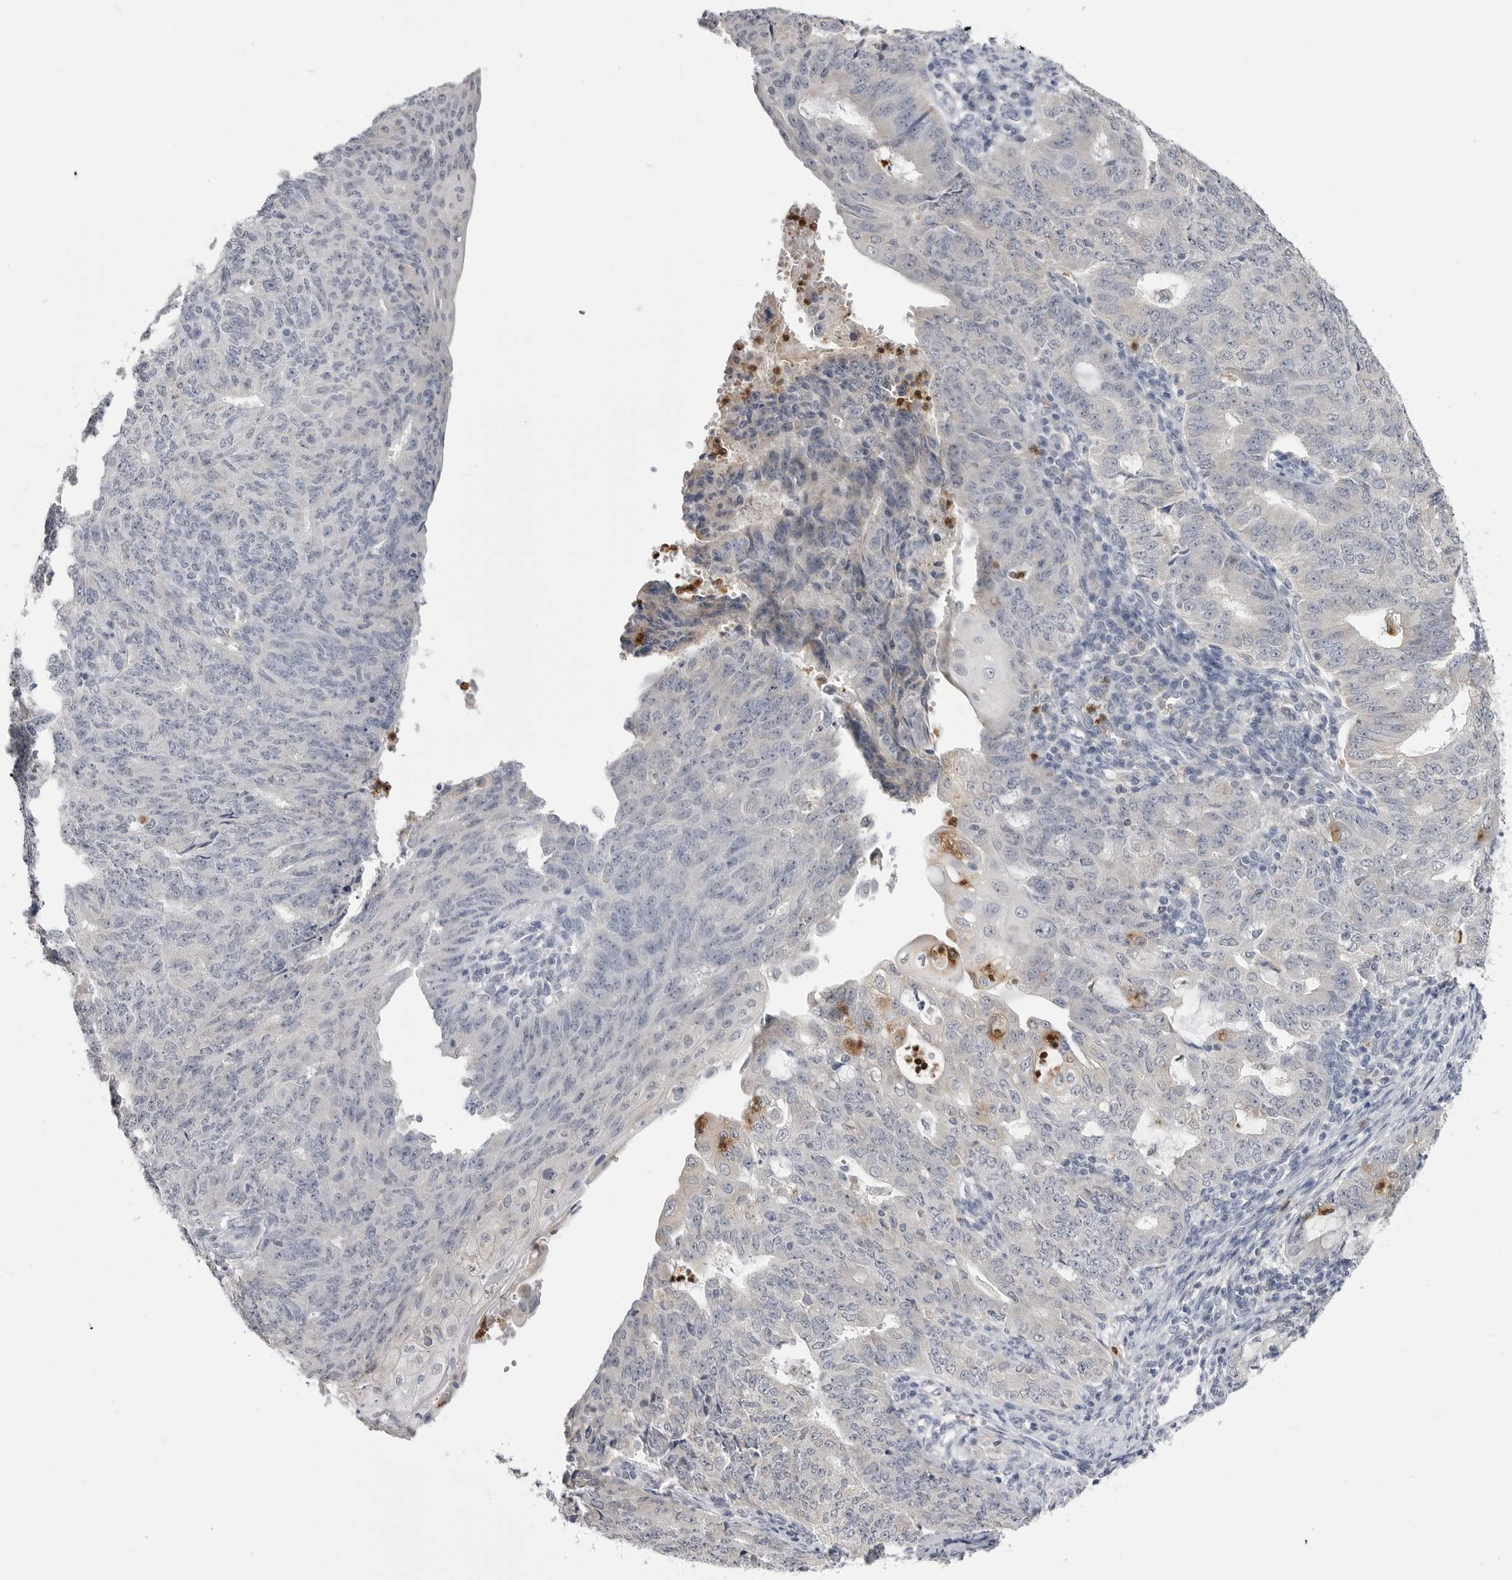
{"staining": {"intensity": "negative", "quantity": "none", "location": "none"}, "tissue": "endometrial cancer", "cell_type": "Tumor cells", "image_type": "cancer", "snomed": [{"axis": "morphology", "description": "Adenocarcinoma, NOS"}, {"axis": "topography", "description": "Endometrium"}], "caption": "IHC micrograph of neoplastic tissue: human endometrial cancer stained with DAB demonstrates no significant protein staining in tumor cells.", "gene": "STAP2", "patient": {"sex": "female", "age": 32}}